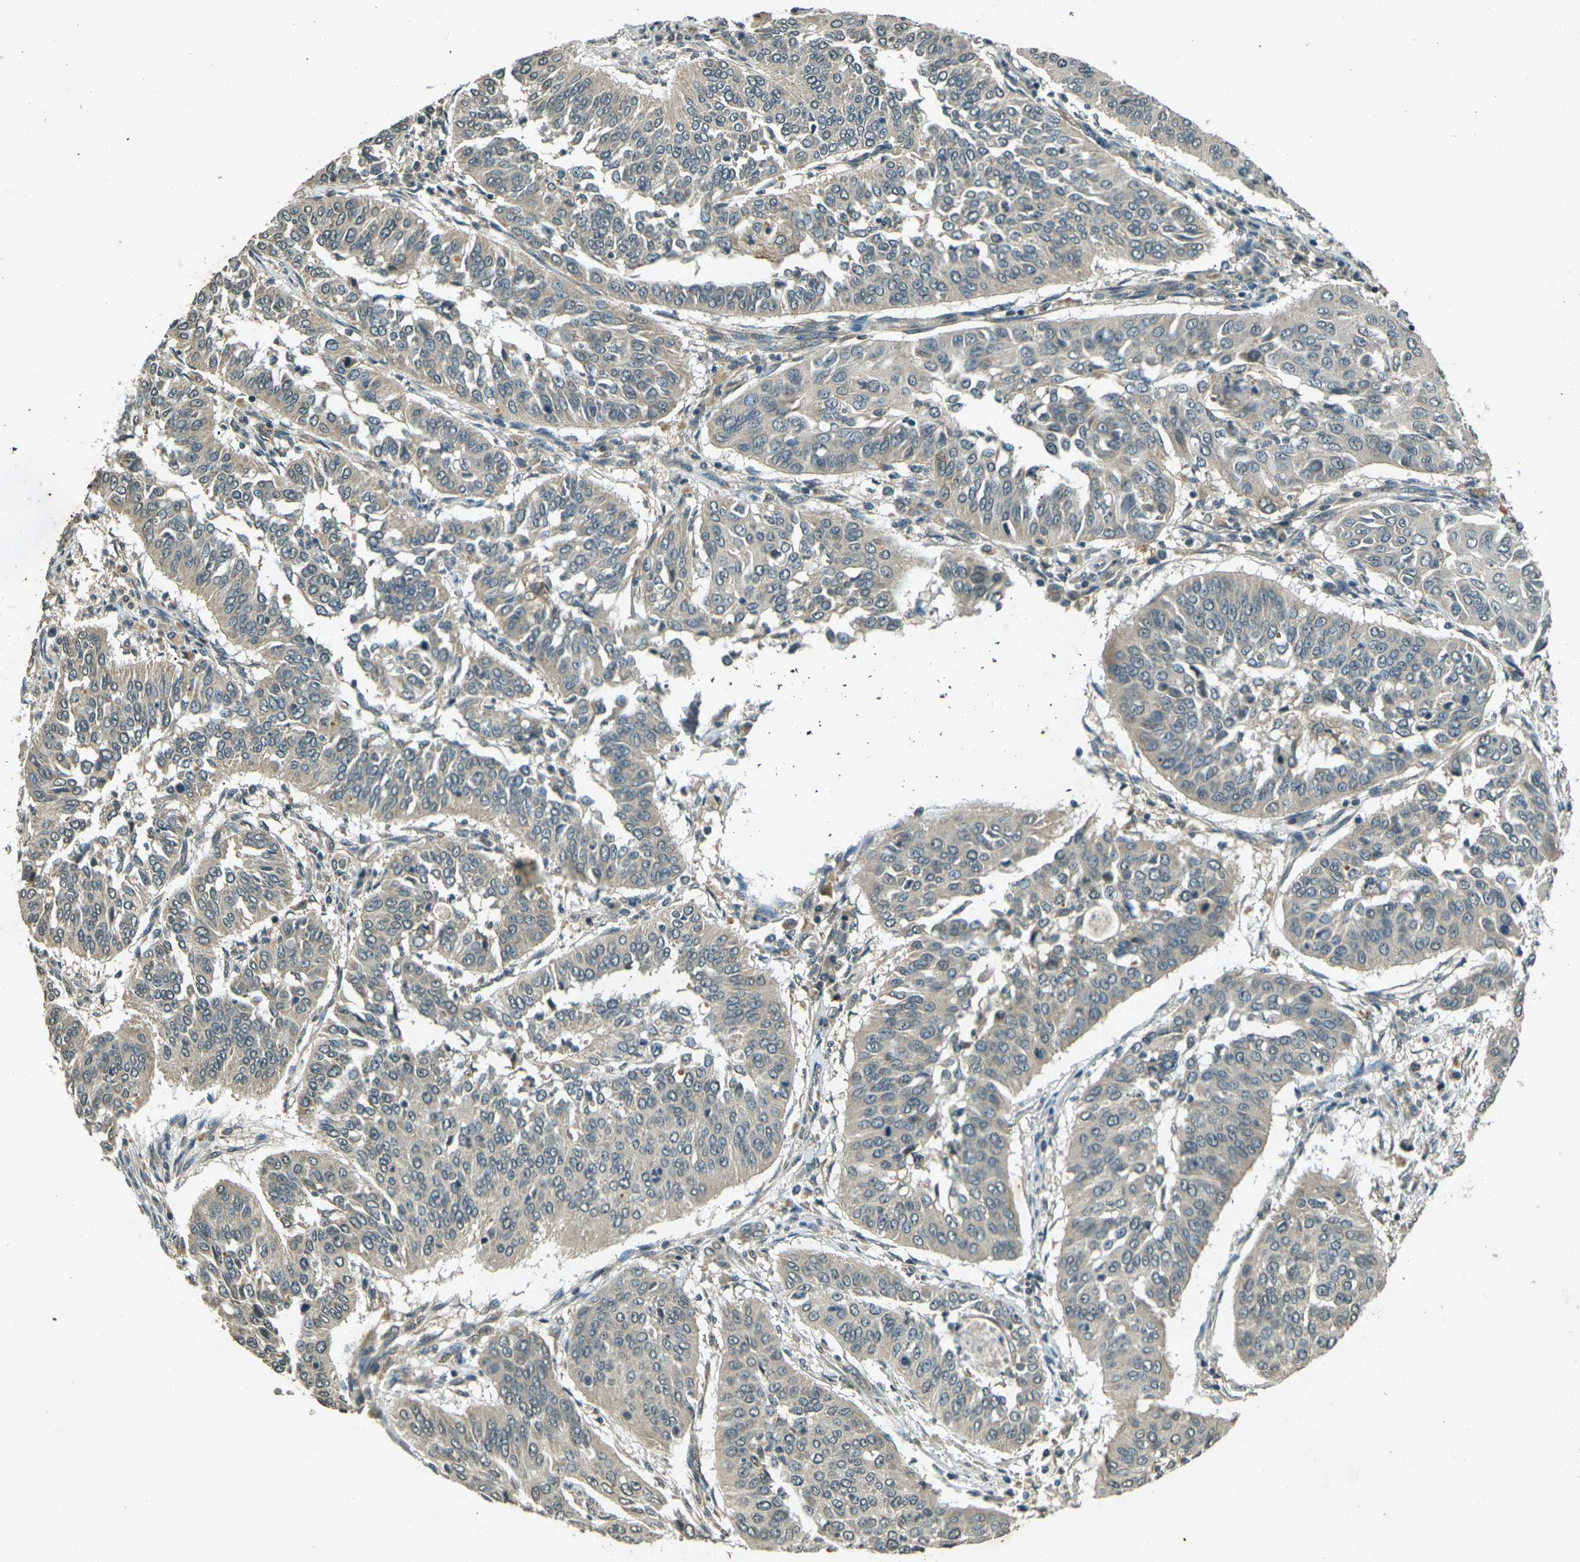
{"staining": {"intensity": "weak", "quantity": "25%-75%", "location": "cytoplasmic/membranous"}, "tissue": "cervical cancer", "cell_type": "Tumor cells", "image_type": "cancer", "snomed": [{"axis": "morphology", "description": "Normal tissue, NOS"}, {"axis": "morphology", "description": "Squamous cell carcinoma, NOS"}, {"axis": "topography", "description": "Cervix"}], "caption": "Protein staining exhibits weak cytoplasmic/membranous staining in approximately 25%-75% of tumor cells in squamous cell carcinoma (cervical). (Stains: DAB in brown, nuclei in blue, Microscopy: brightfield microscopy at high magnification).", "gene": "PDE2A", "patient": {"sex": "female", "age": 39}}